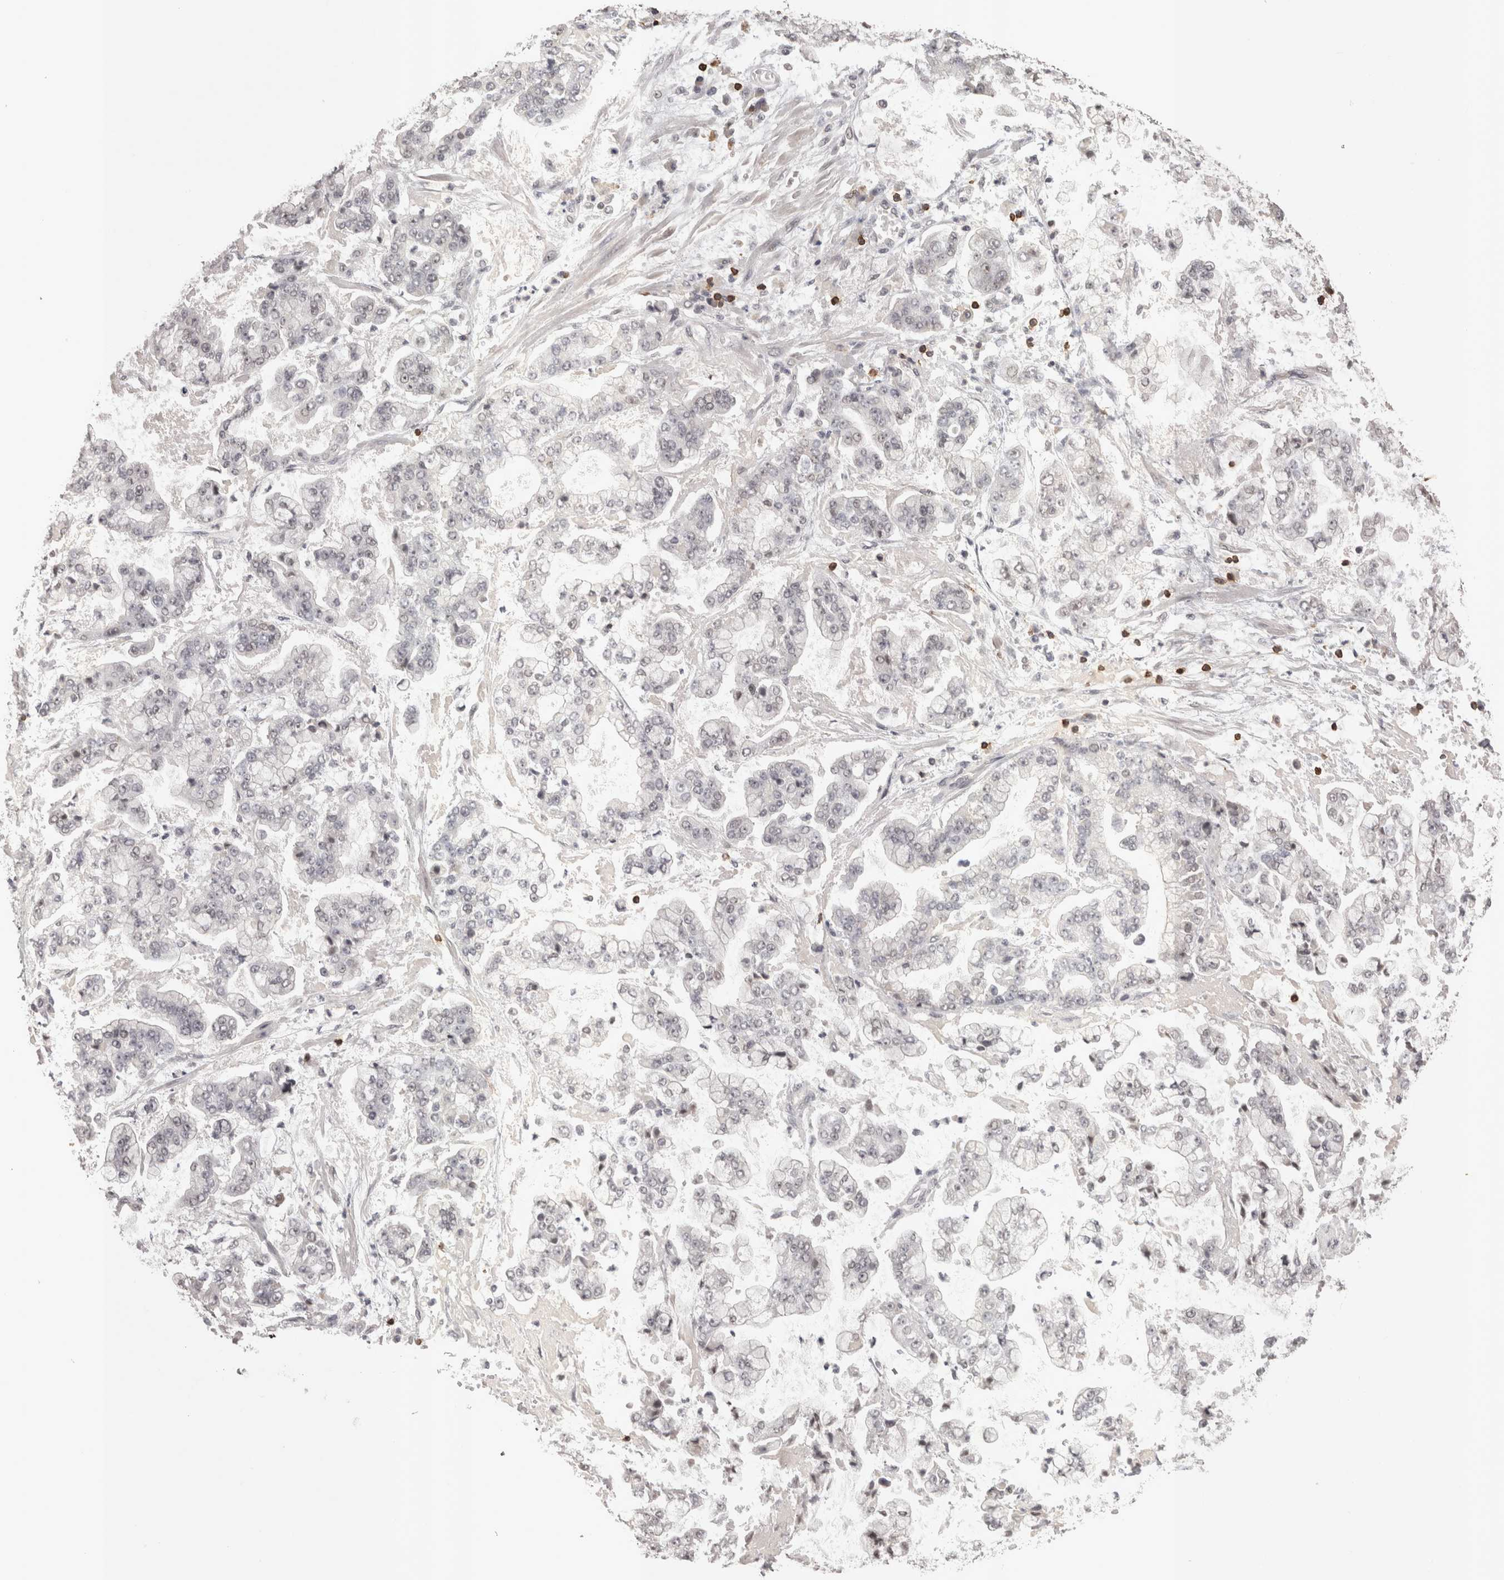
{"staining": {"intensity": "negative", "quantity": "none", "location": "none"}, "tissue": "stomach cancer", "cell_type": "Tumor cells", "image_type": "cancer", "snomed": [{"axis": "morphology", "description": "Adenocarcinoma, NOS"}, {"axis": "topography", "description": "Stomach"}], "caption": "Immunohistochemical staining of adenocarcinoma (stomach) displays no significant positivity in tumor cells.", "gene": "SKAP1", "patient": {"sex": "male", "age": 76}}